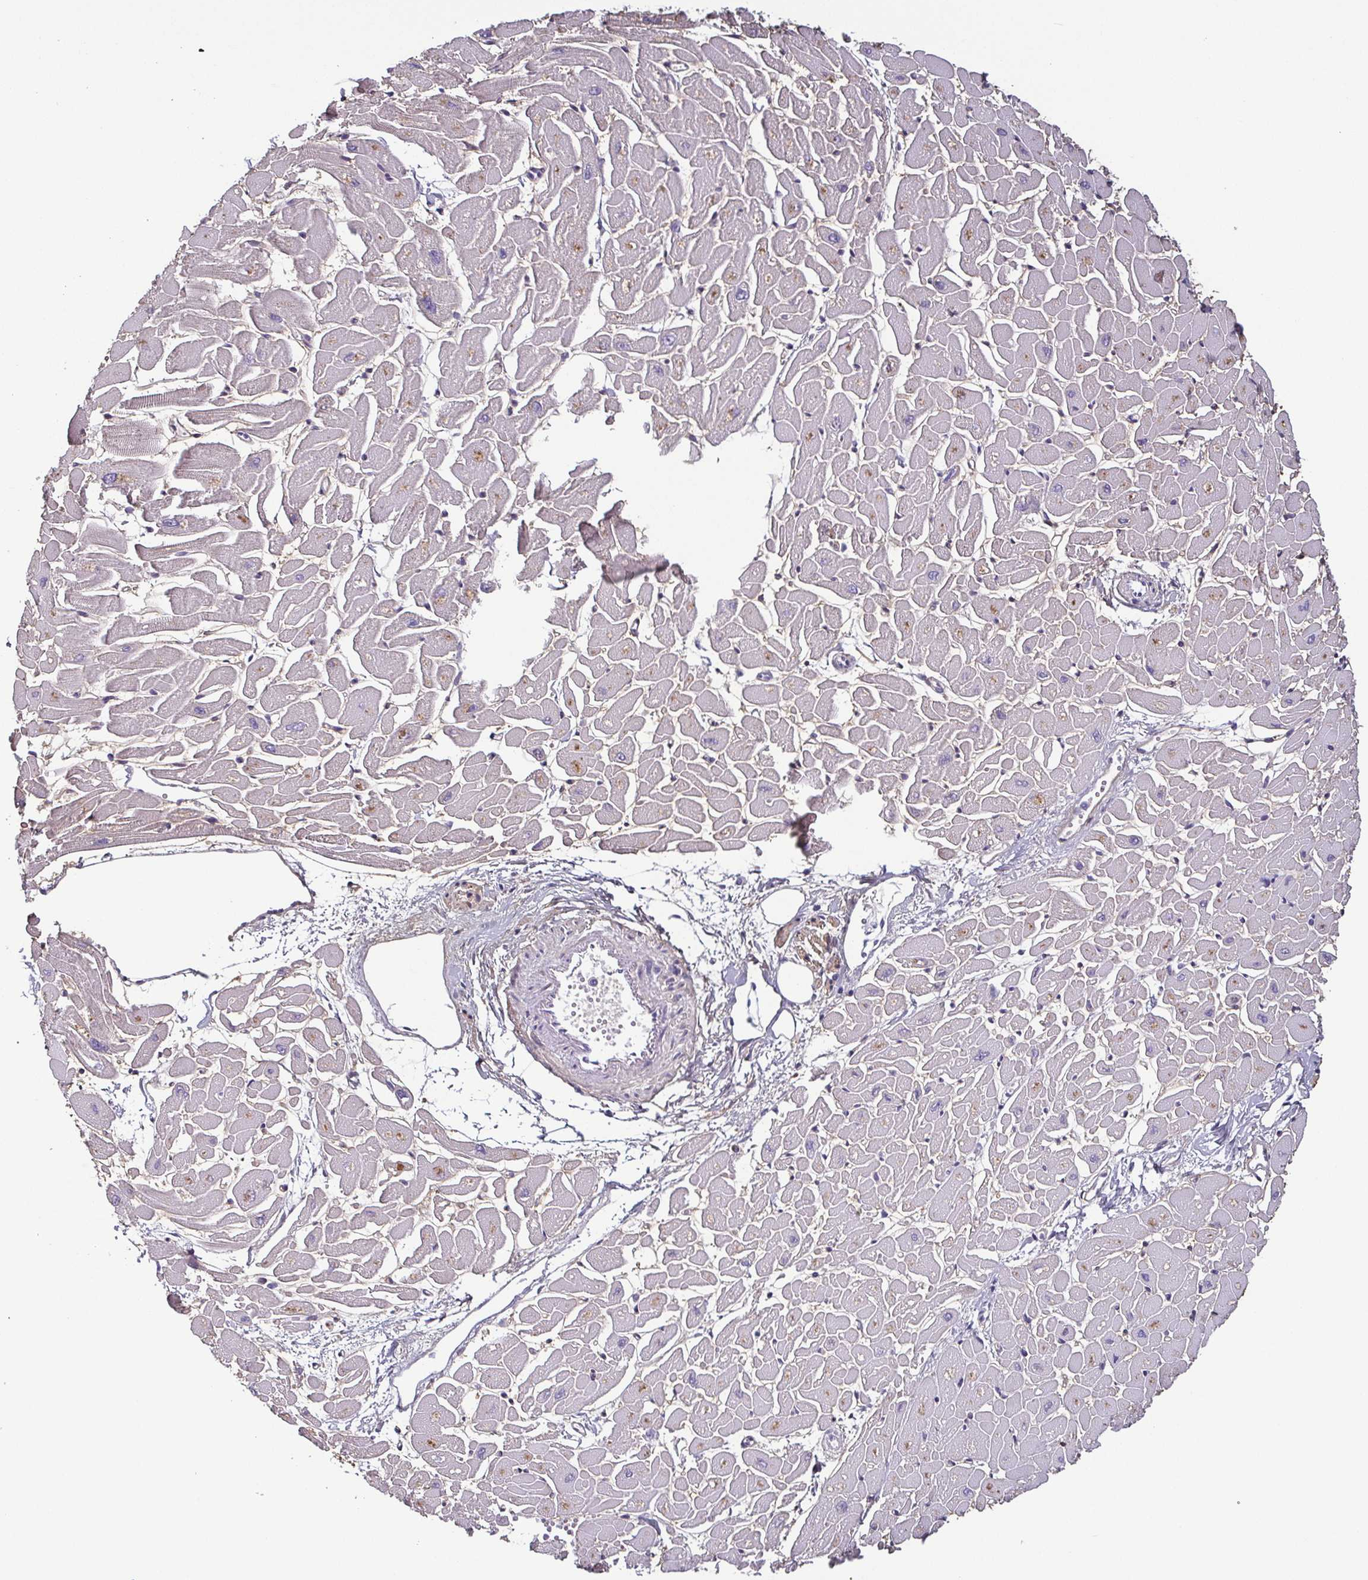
{"staining": {"intensity": "weak", "quantity": "<25%", "location": "cytoplasmic/membranous"}, "tissue": "heart muscle", "cell_type": "Cardiomyocytes", "image_type": "normal", "snomed": [{"axis": "morphology", "description": "Normal tissue, NOS"}, {"axis": "topography", "description": "Heart"}], "caption": "Immunohistochemistry (IHC) photomicrograph of unremarkable heart muscle stained for a protein (brown), which exhibits no expression in cardiomyocytes. (Brightfield microscopy of DAB (3,3'-diaminobenzidine) immunohistochemistry (IHC) at high magnification).", "gene": "ECM1", "patient": {"sex": "male", "age": 57}}